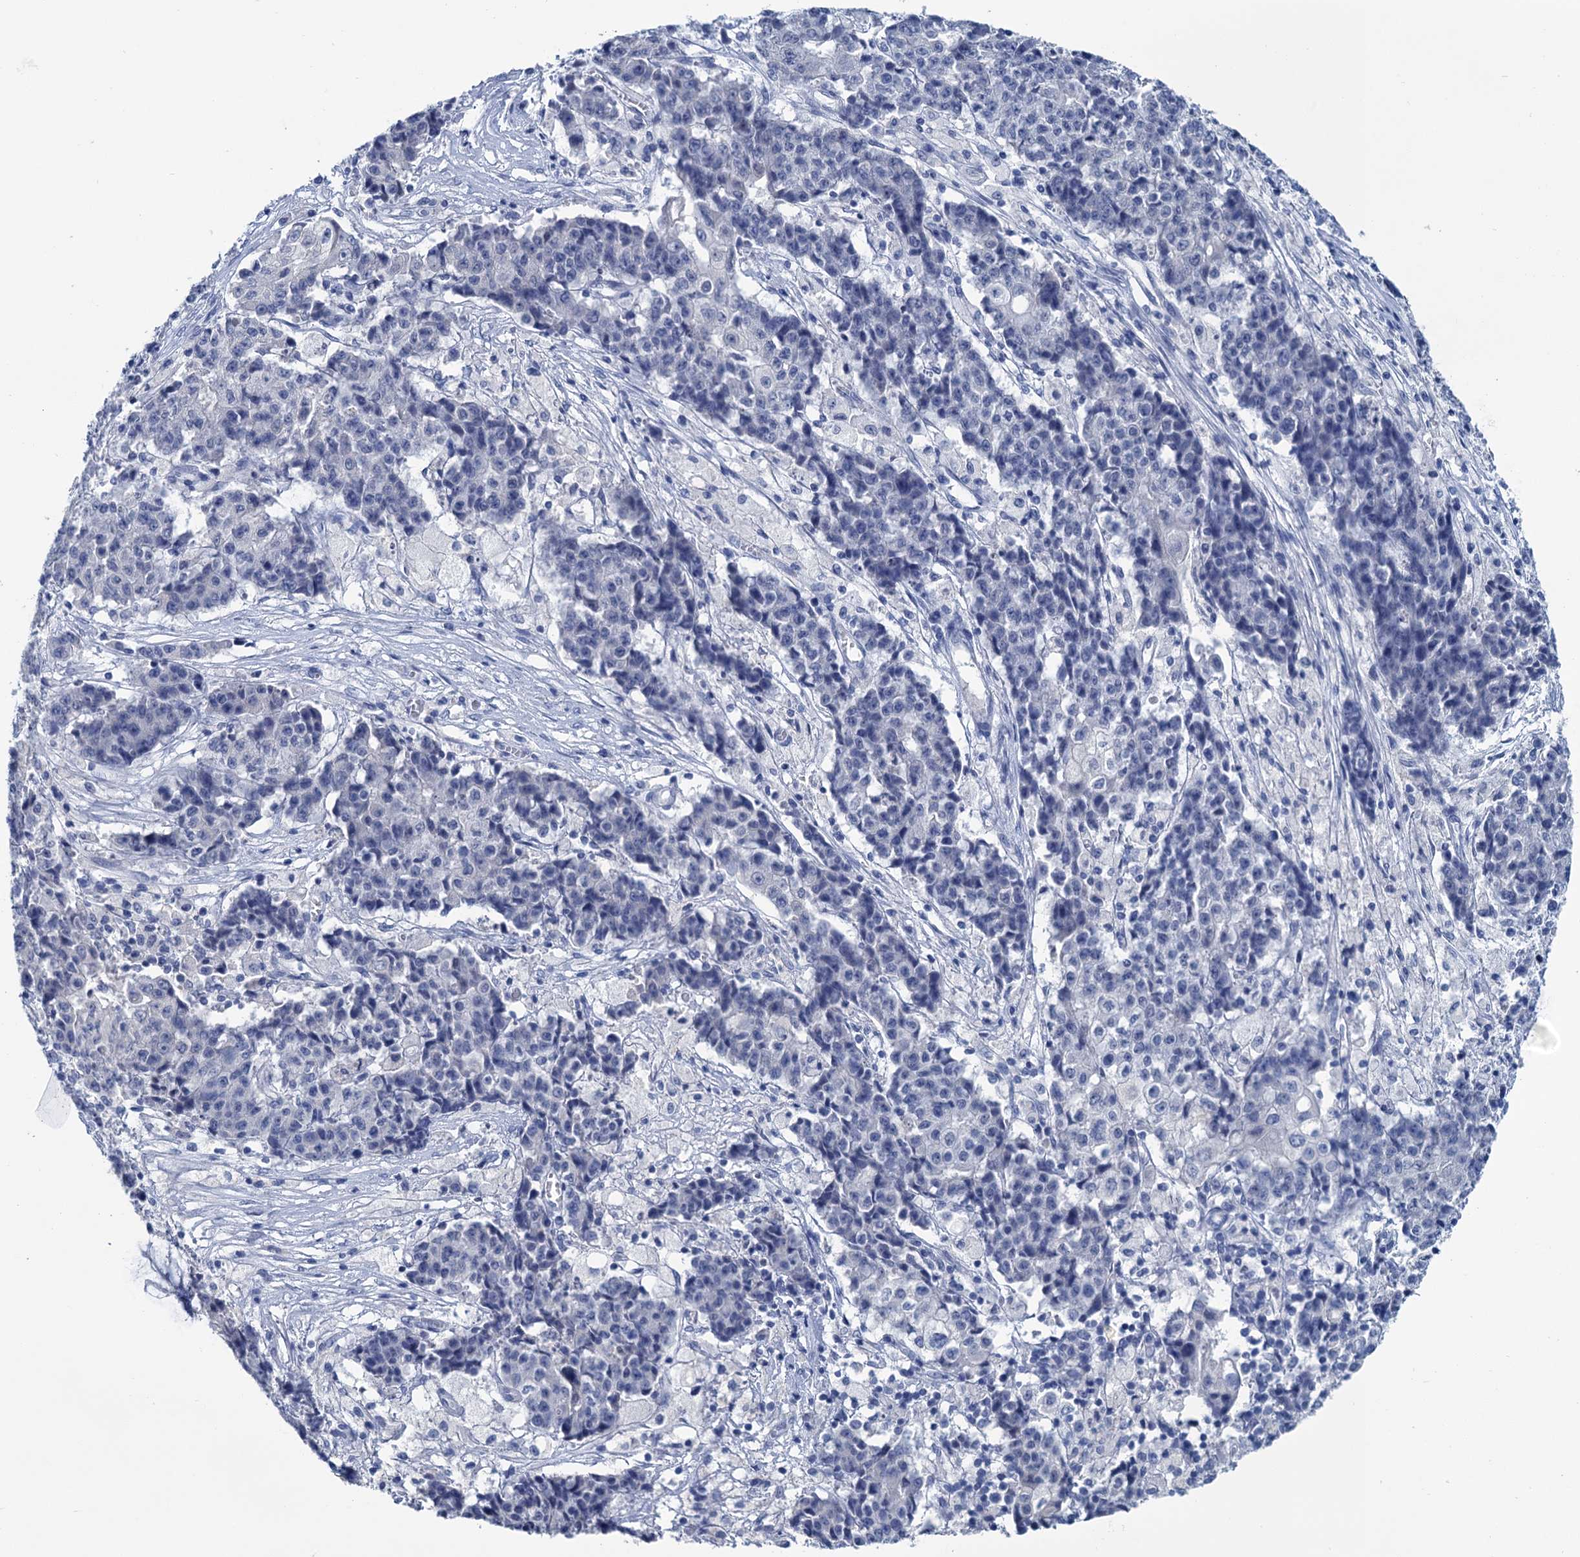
{"staining": {"intensity": "negative", "quantity": "none", "location": "none"}, "tissue": "ovarian cancer", "cell_type": "Tumor cells", "image_type": "cancer", "snomed": [{"axis": "morphology", "description": "Carcinoma, endometroid"}, {"axis": "topography", "description": "Ovary"}], "caption": "A high-resolution histopathology image shows immunohistochemistry staining of ovarian cancer (endometroid carcinoma), which shows no significant expression in tumor cells.", "gene": "MYOZ3", "patient": {"sex": "female", "age": 42}}